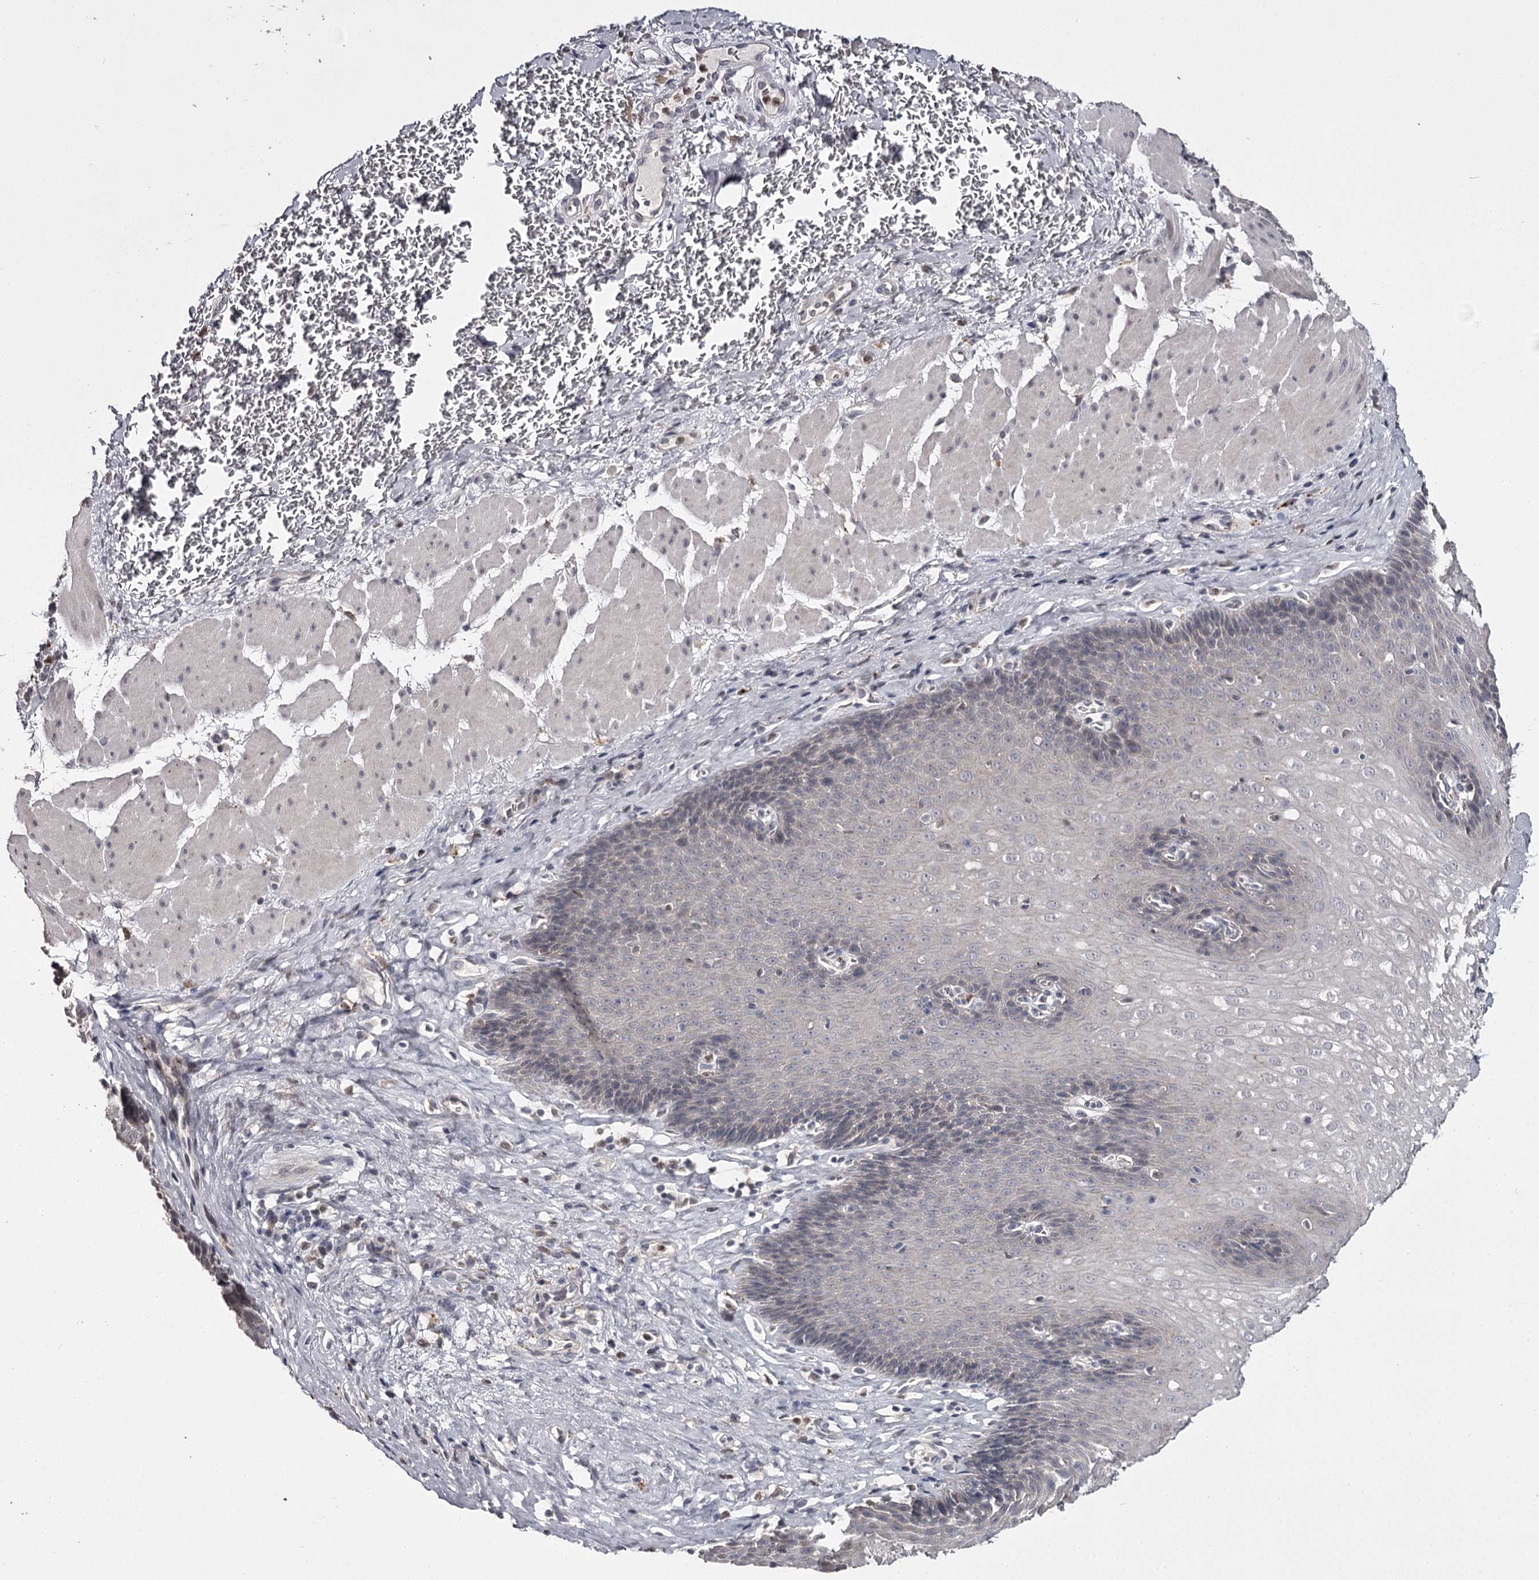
{"staining": {"intensity": "negative", "quantity": "none", "location": "none"}, "tissue": "esophagus", "cell_type": "Squamous epithelial cells", "image_type": "normal", "snomed": [{"axis": "morphology", "description": "Normal tissue, NOS"}, {"axis": "topography", "description": "Esophagus"}], "caption": "The image exhibits no staining of squamous epithelial cells in normal esophagus.", "gene": "SLC32A1", "patient": {"sex": "female", "age": 66}}